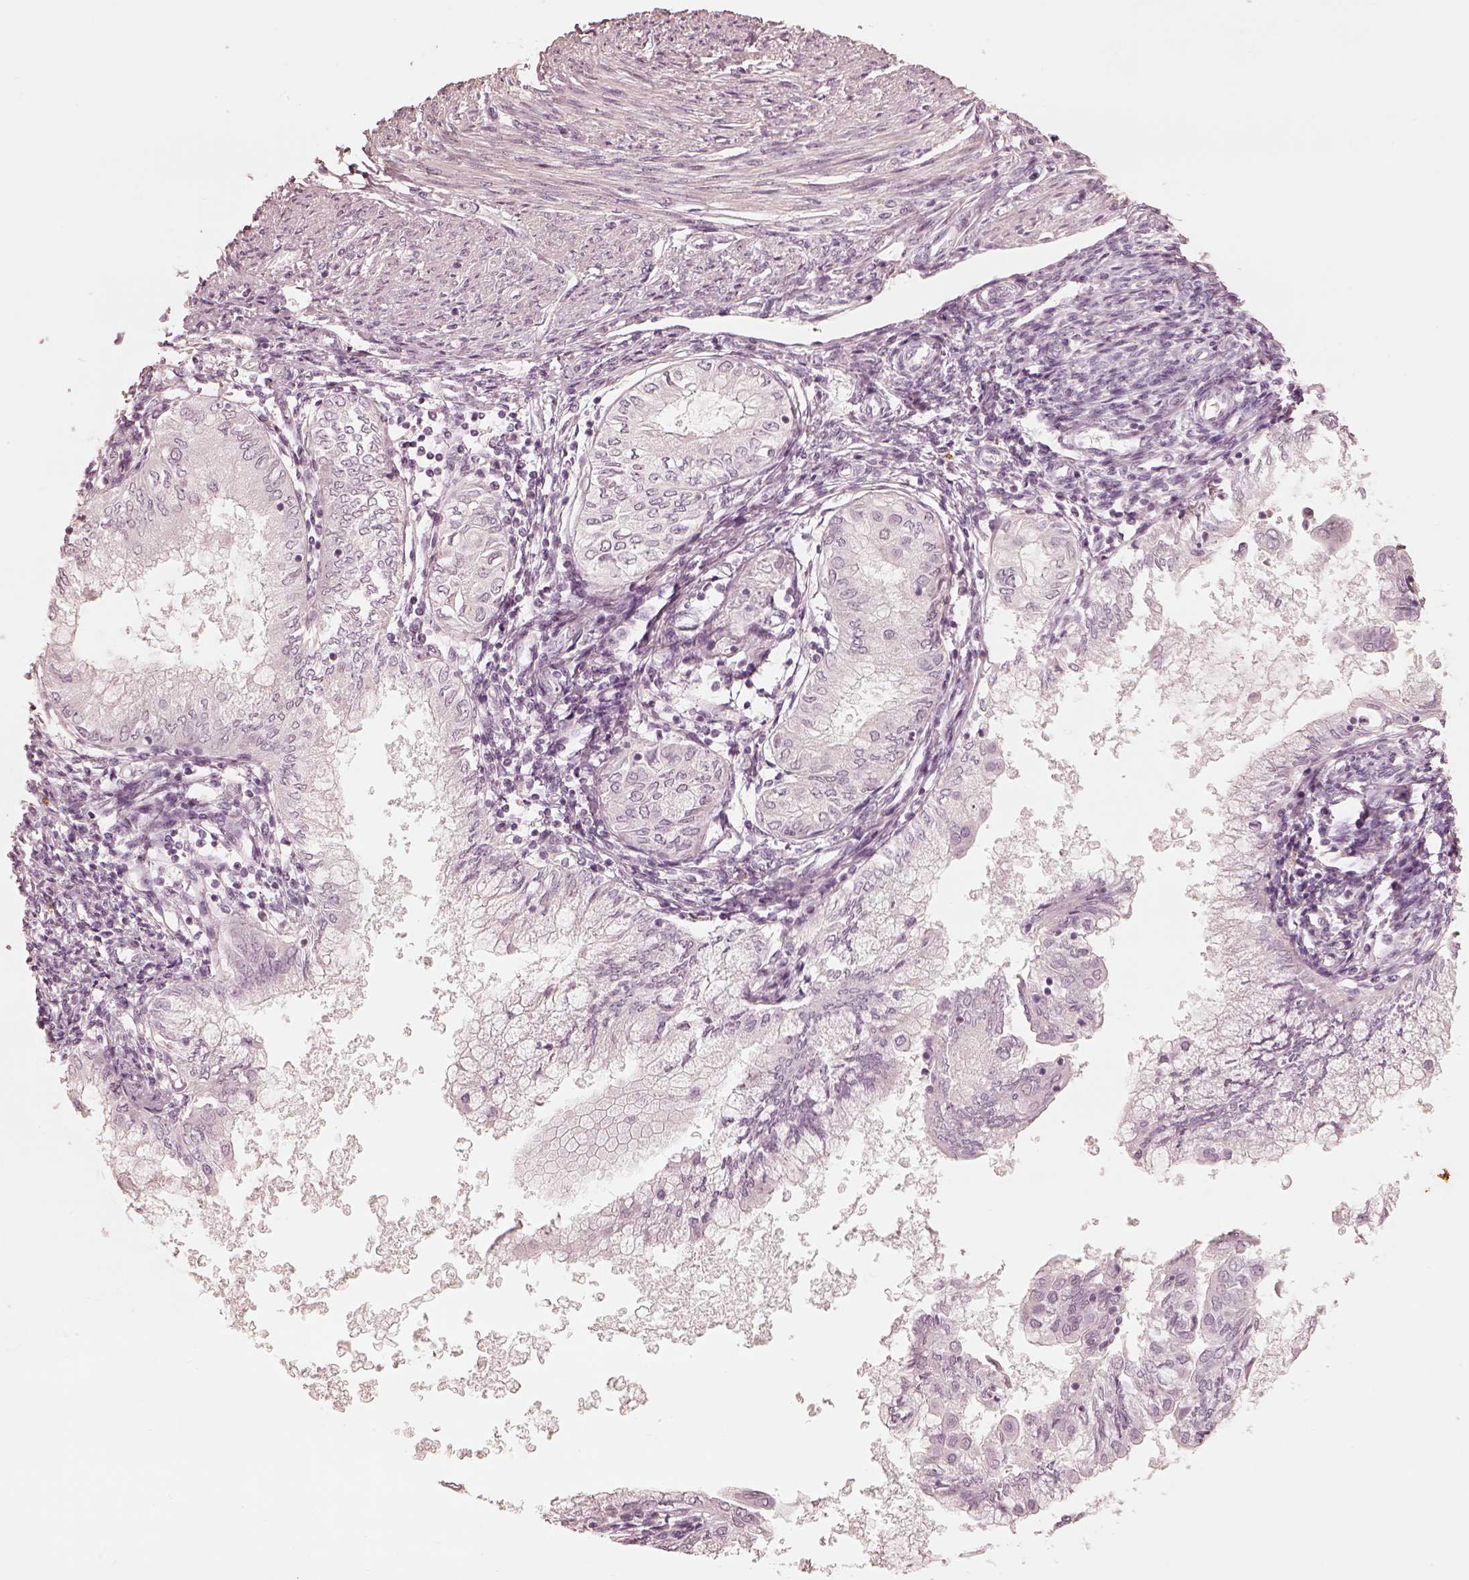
{"staining": {"intensity": "negative", "quantity": "none", "location": "none"}, "tissue": "endometrial cancer", "cell_type": "Tumor cells", "image_type": "cancer", "snomed": [{"axis": "morphology", "description": "Adenocarcinoma, NOS"}, {"axis": "topography", "description": "Endometrium"}], "caption": "This micrograph is of adenocarcinoma (endometrial) stained with IHC to label a protein in brown with the nuclei are counter-stained blue. There is no expression in tumor cells.", "gene": "ADRB3", "patient": {"sex": "female", "age": 68}}